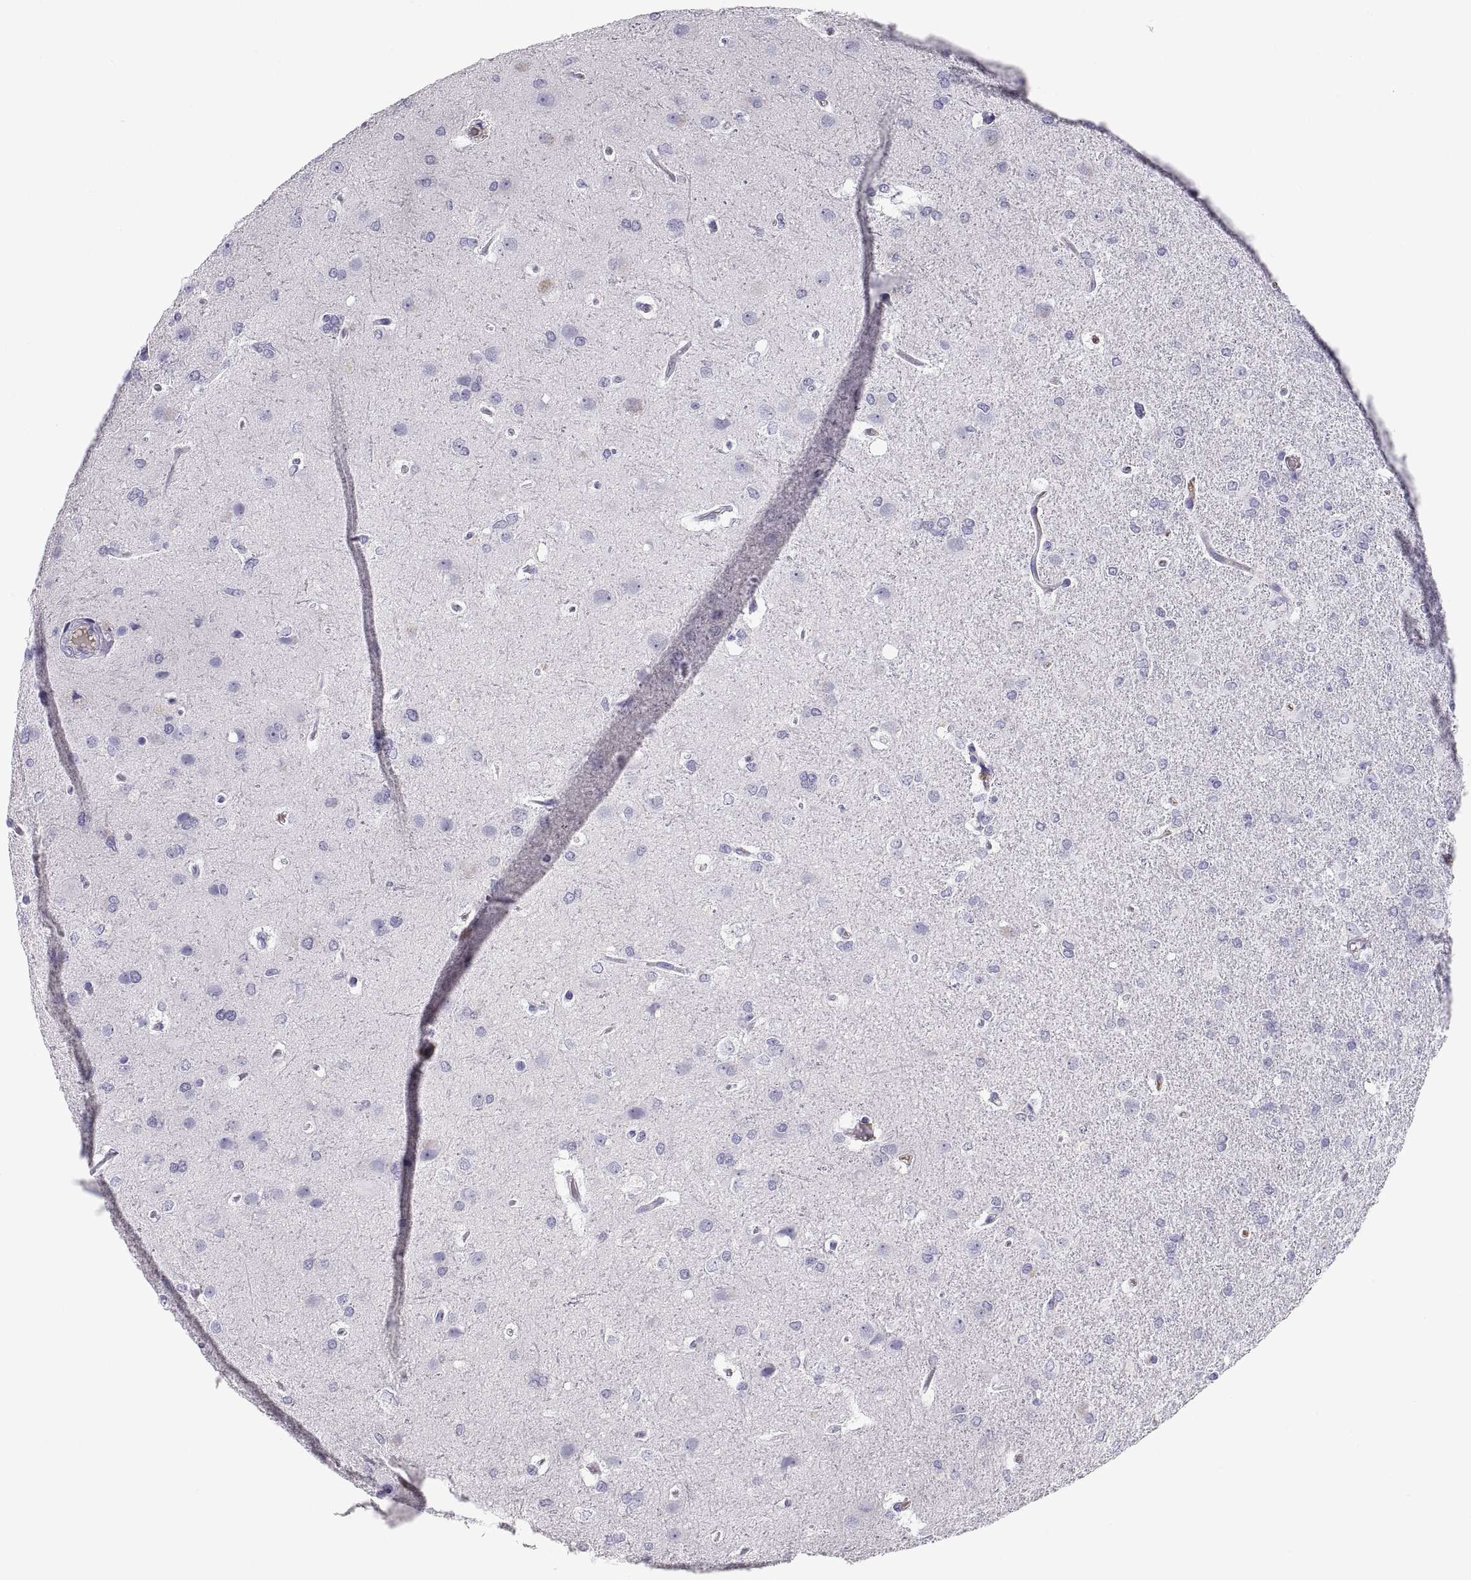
{"staining": {"intensity": "negative", "quantity": "none", "location": "none"}, "tissue": "glioma", "cell_type": "Tumor cells", "image_type": "cancer", "snomed": [{"axis": "morphology", "description": "Glioma, malignant, High grade"}, {"axis": "topography", "description": "Brain"}], "caption": "This is an IHC image of glioma. There is no staining in tumor cells.", "gene": "MAGEB2", "patient": {"sex": "male", "age": 68}}